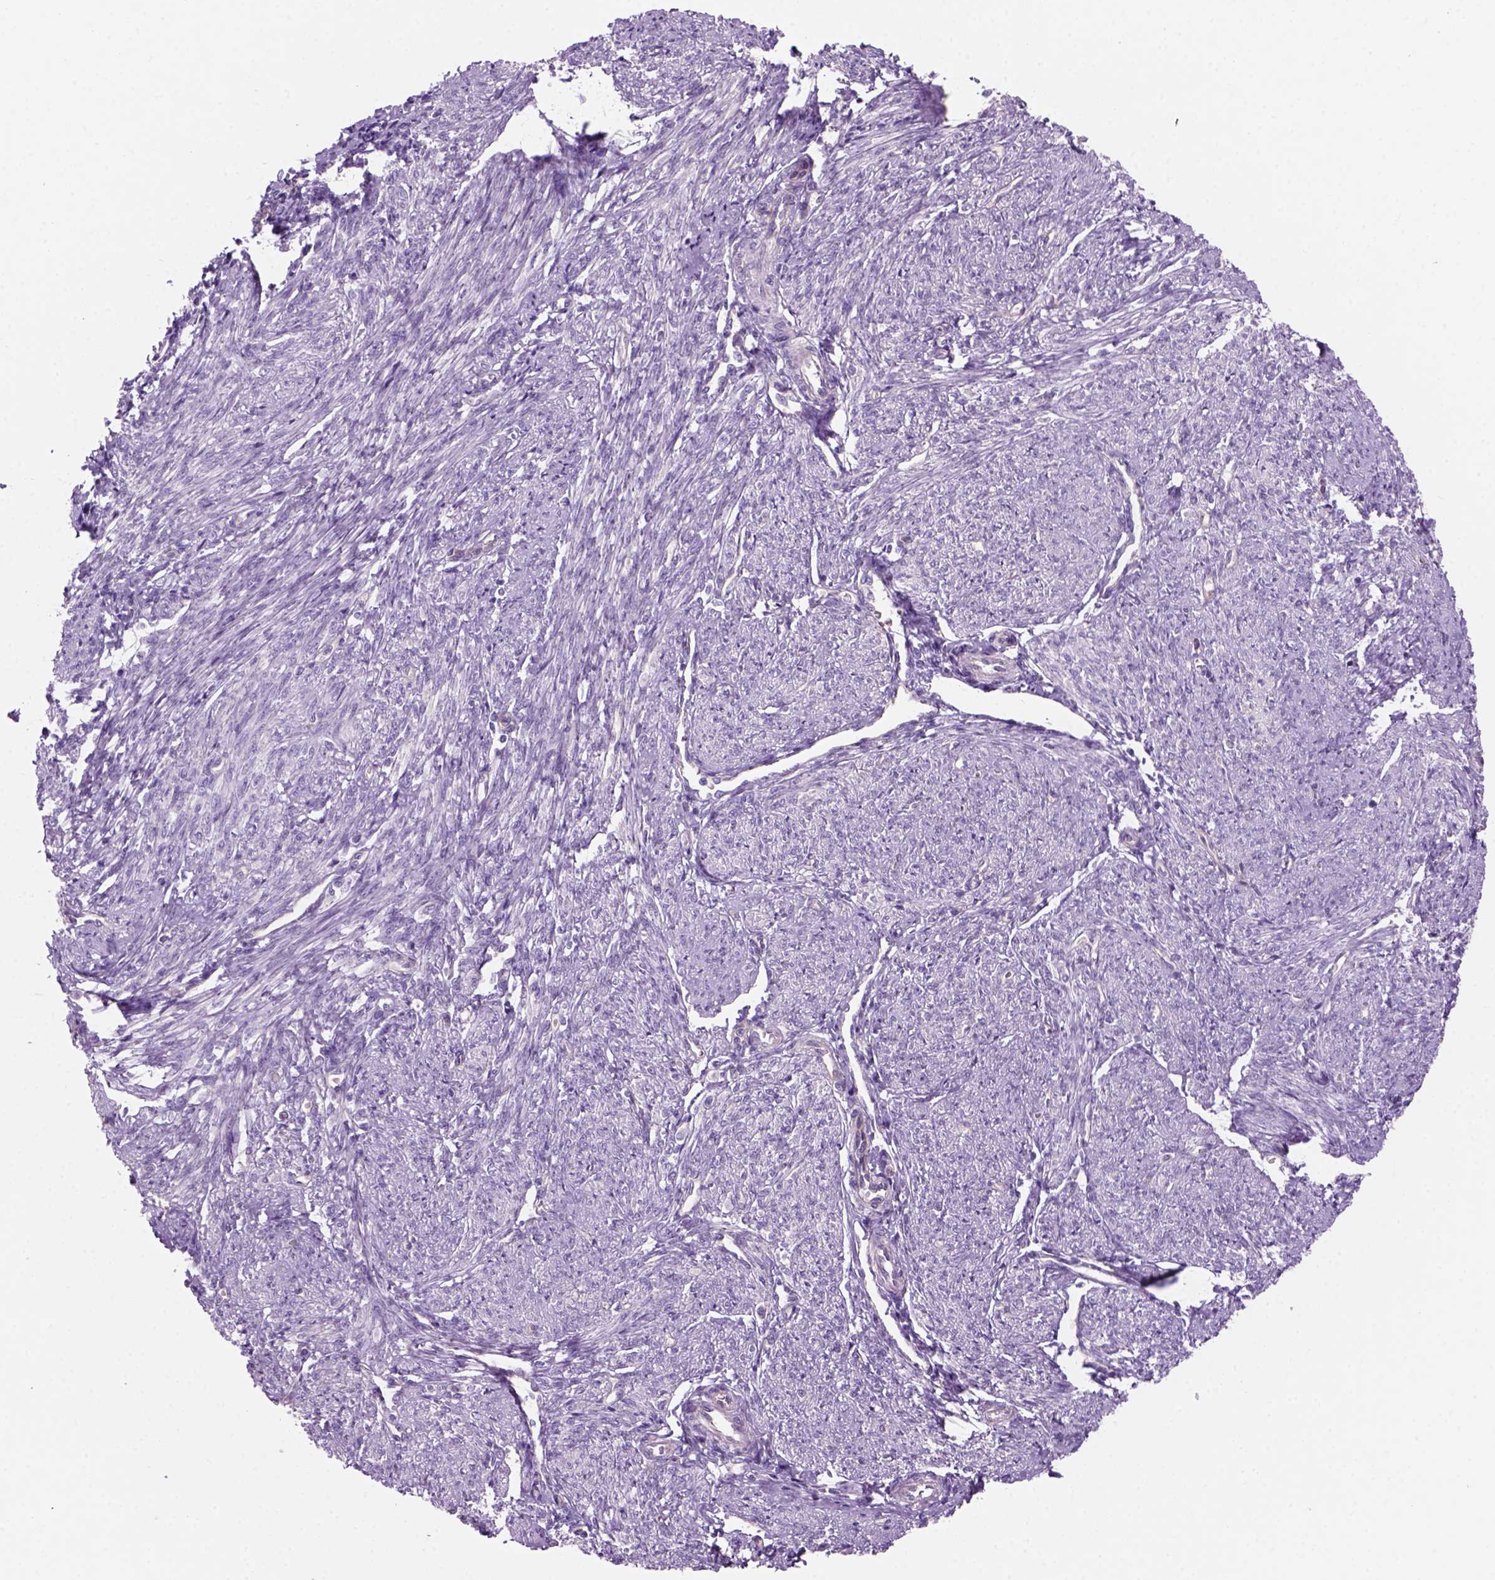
{"staining": {"intensity": "negative", "quantity": "none", "location": "none"}, "tissue": "smooth muscle", "cell_type": "Smooth muscle cells", "image_type": "normal", "snomed": [{"axis": "morphology", "description": "Normal tissue, NOS"}, {"axis": "topography", "description": "Smooth muscle"}], "caption": "This is an immunohistochemistry (IHC) image of normal smooth muscle. There is no positivity in smooth muscle cells.", "gene": "CD84", "patient": {"sex": "female", "age": 65}}